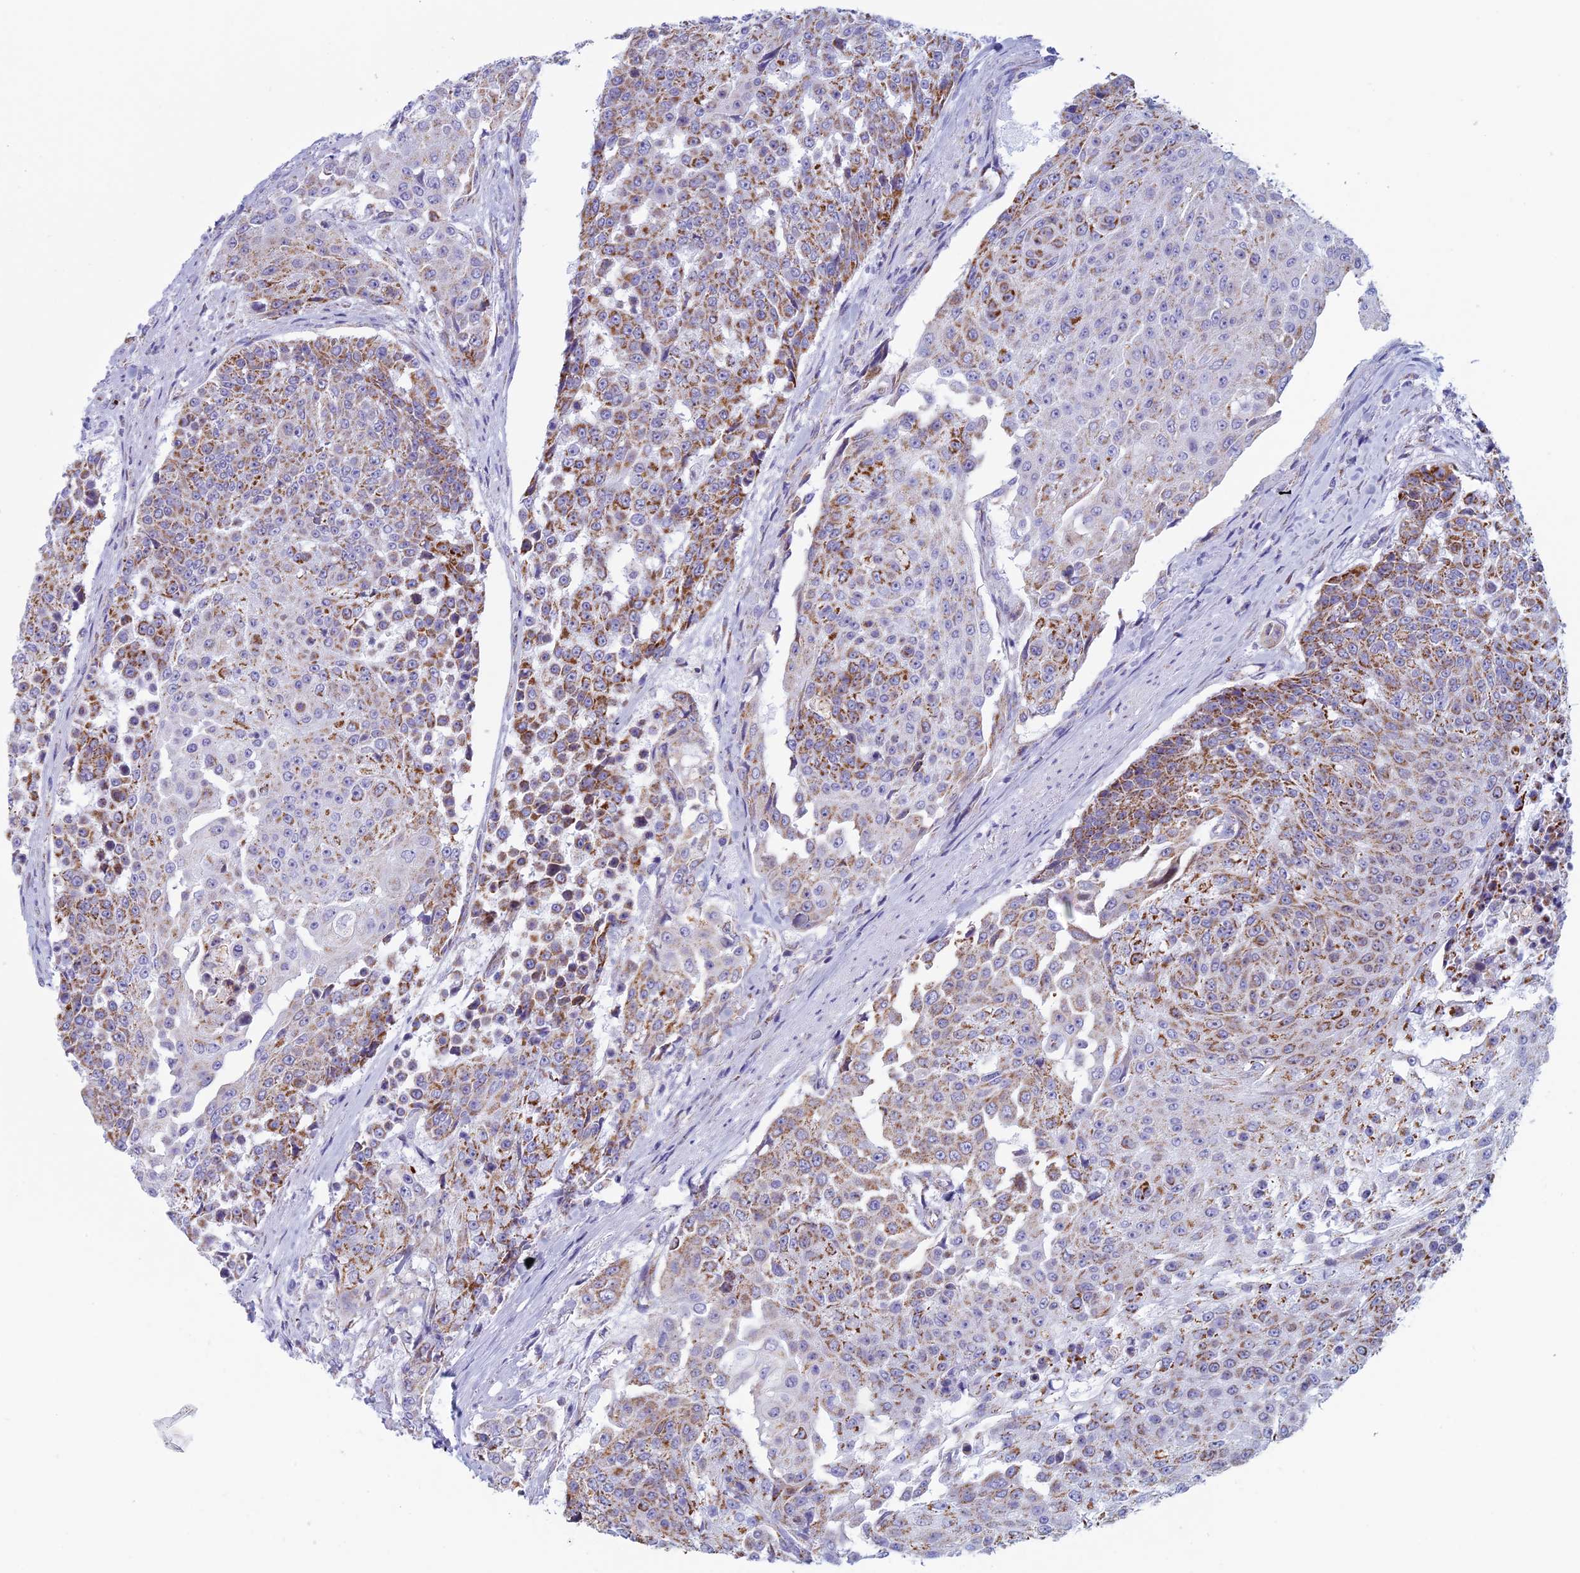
{"staining": {"intensity": "moderate", "quantity": "25%-75%", "location": "cytoplasmic/membranous"}, "tissue": "urothelial cancer", "cell_type": "Tumor cells", "image_type": "cancer", "snomed": [{"axis": "morphology", "description": "Urothelial carcinoma, High grade"}, {"axis": "topography", "description": "Urinary bladder"}], "caption": "Immunohistochemistry (IHC) image of neoplastic tissue: high-grade urothelial carcinoma stained using immunohistochemistry (IHC) shows medium levels of moderate protein expression localized specifically in the cytoplasmic/membranous of tumor cells, appearing as a cytoplasmic/membranous brown color.", "gene": "NDUFB9", "patient": {"sex": "female", "age": 63}}